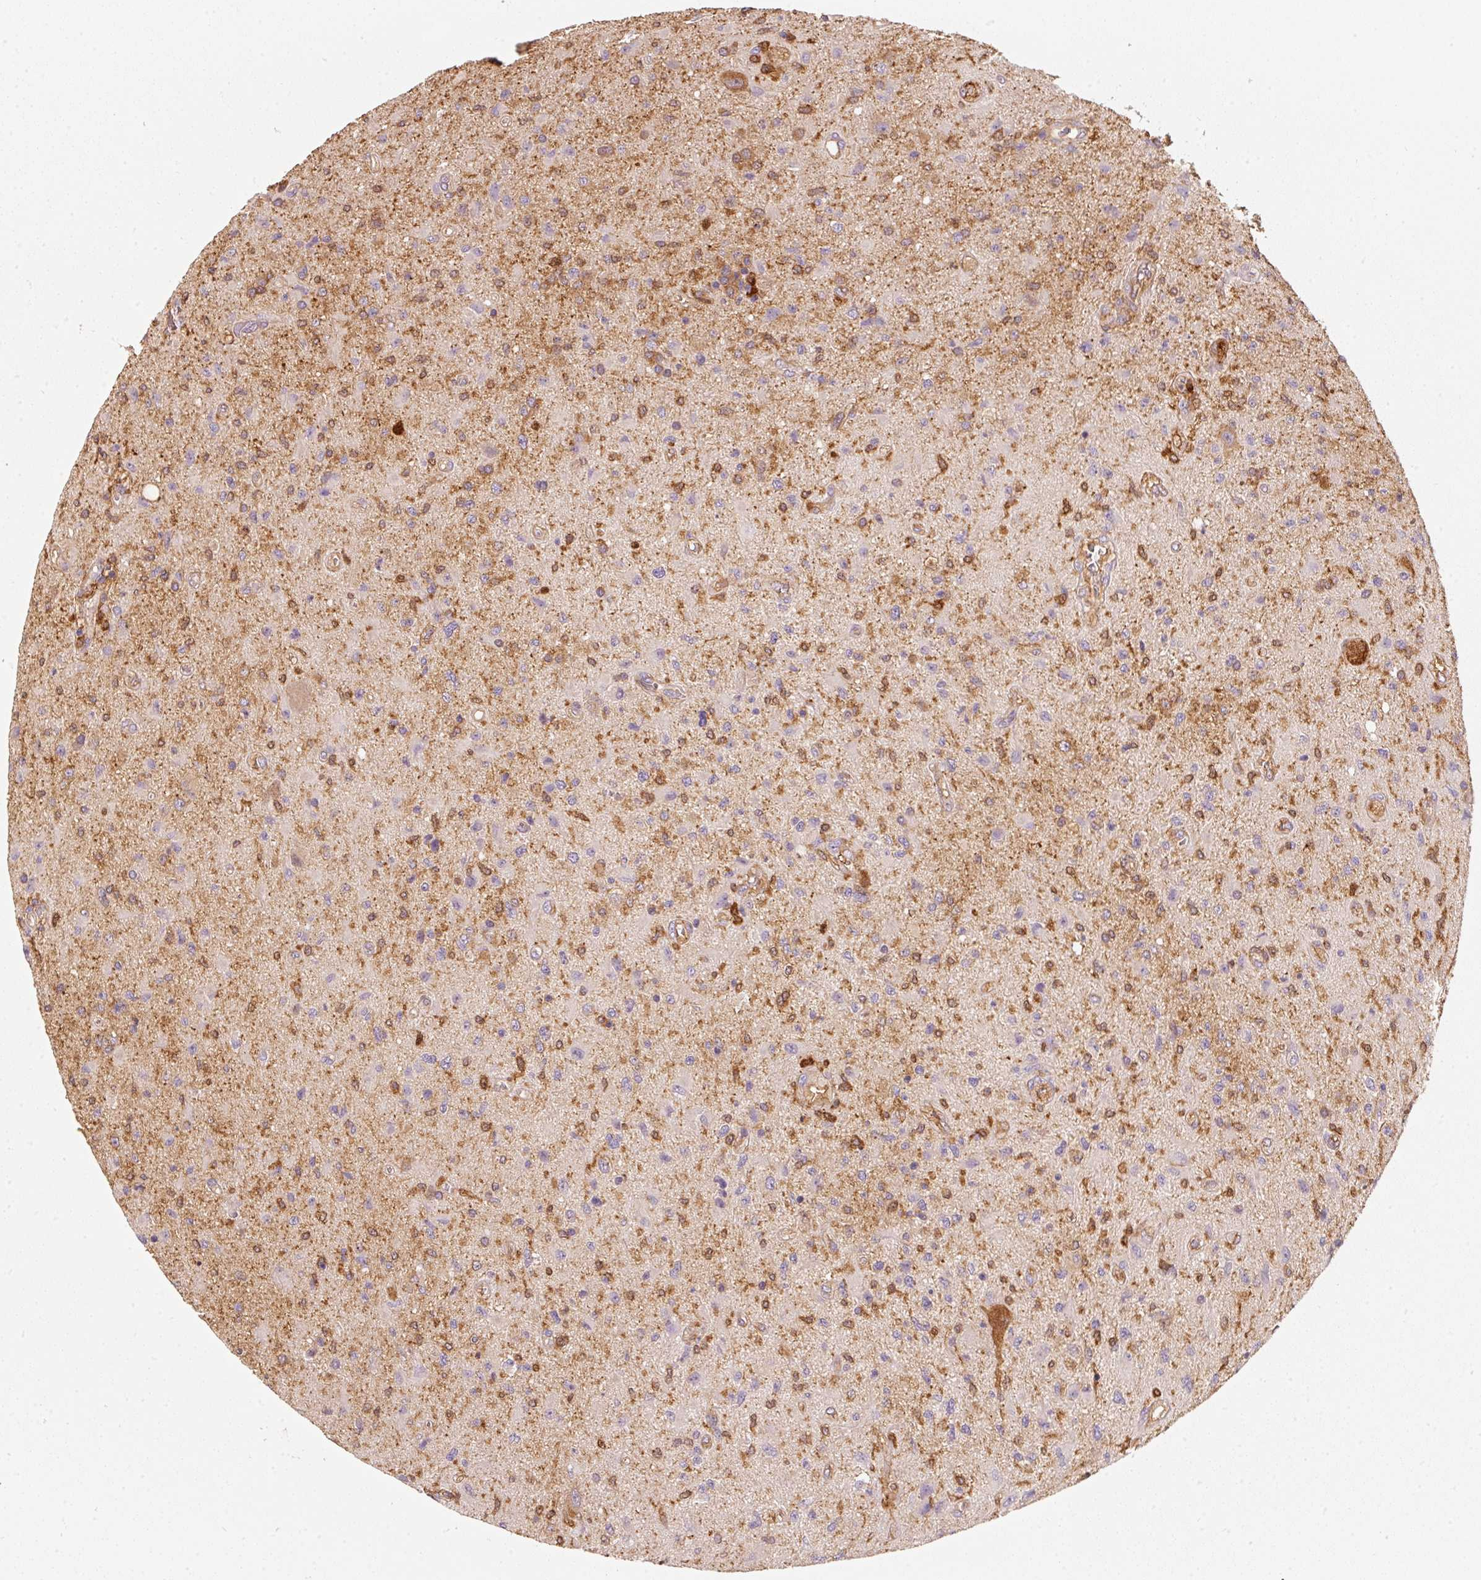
{"staining": {"intensity": "moderate", "quantity": "<25%", "location": "cytoplasmic/membranous"}, "tissue": "glioma", "cell_type": "Tumor cells", "image_type": "cancer", "snomed": [{"axis": "morphology", "description": "Glioma, malignant, High grade"}, {"axis": "topography", "description": "Brain"}], "caption": "A low amount of moderate cytoplasmic/membranous expression is seen in about <25% of tumor cells in malignant high-grade glioma tissue.", "gene": "IQGAP2", "patient": {"sex": "male", "age": 67}}